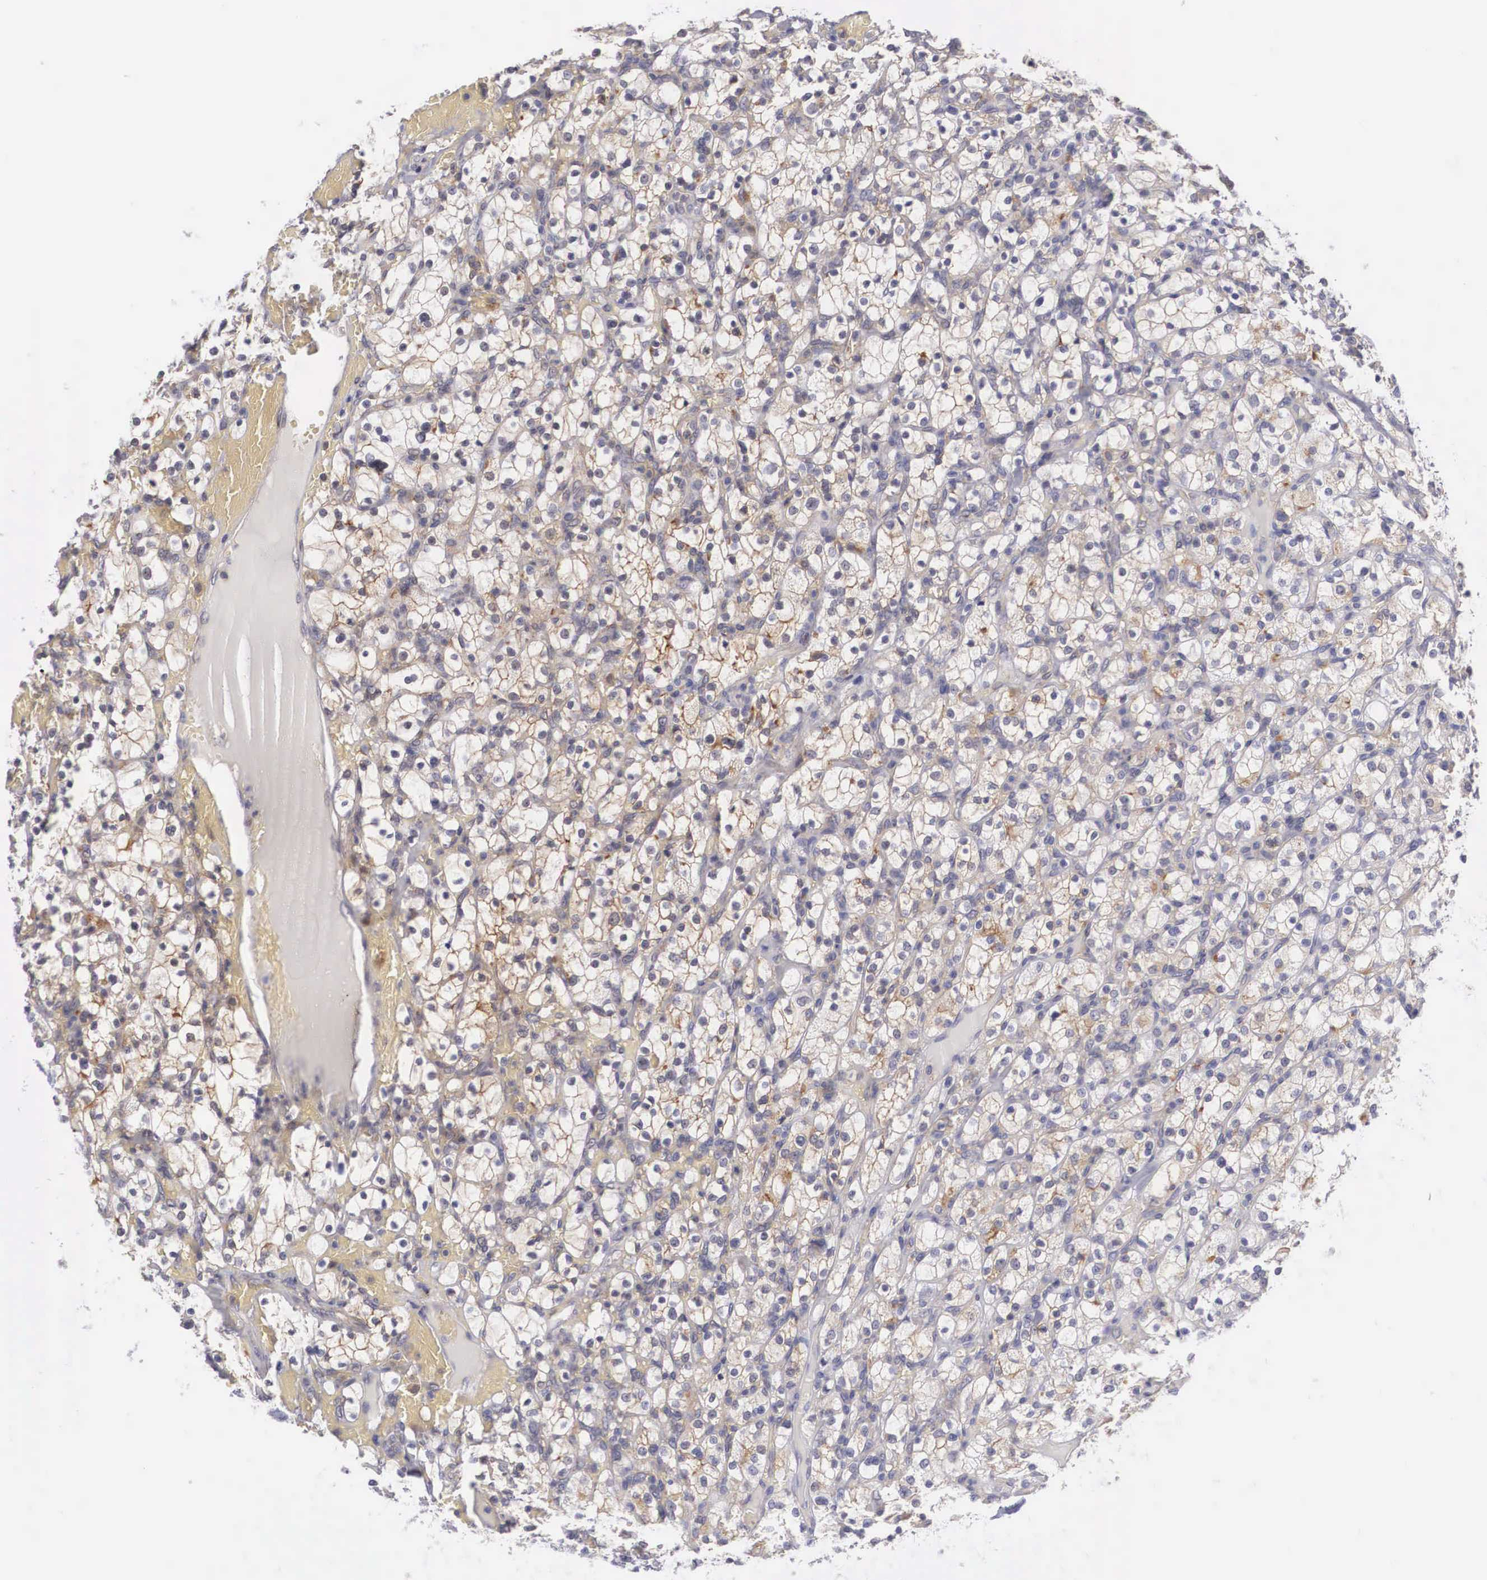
{"staining": {"intensity": "moderate", "quantity": "<25%", "location": "cytoplasmic/membranous"}, "tissue": "renal cancer", "cell_type": "Tumor cells", "image_type": "cancer", "snomed": [{"axis": "morphology", "description": "Adenocarcinoma, NOS"}, {"axis": "topography", "description": "Kidney"}], "caption": "This is an image of immunohistochemistry (IHC) staining of renal adenocarcinoma, which shows moderate positivity in the cytoplasmic/membranous of tumor cells.", "gene": "NR4A2", "patient": {"sex": "female", "age": 83}}